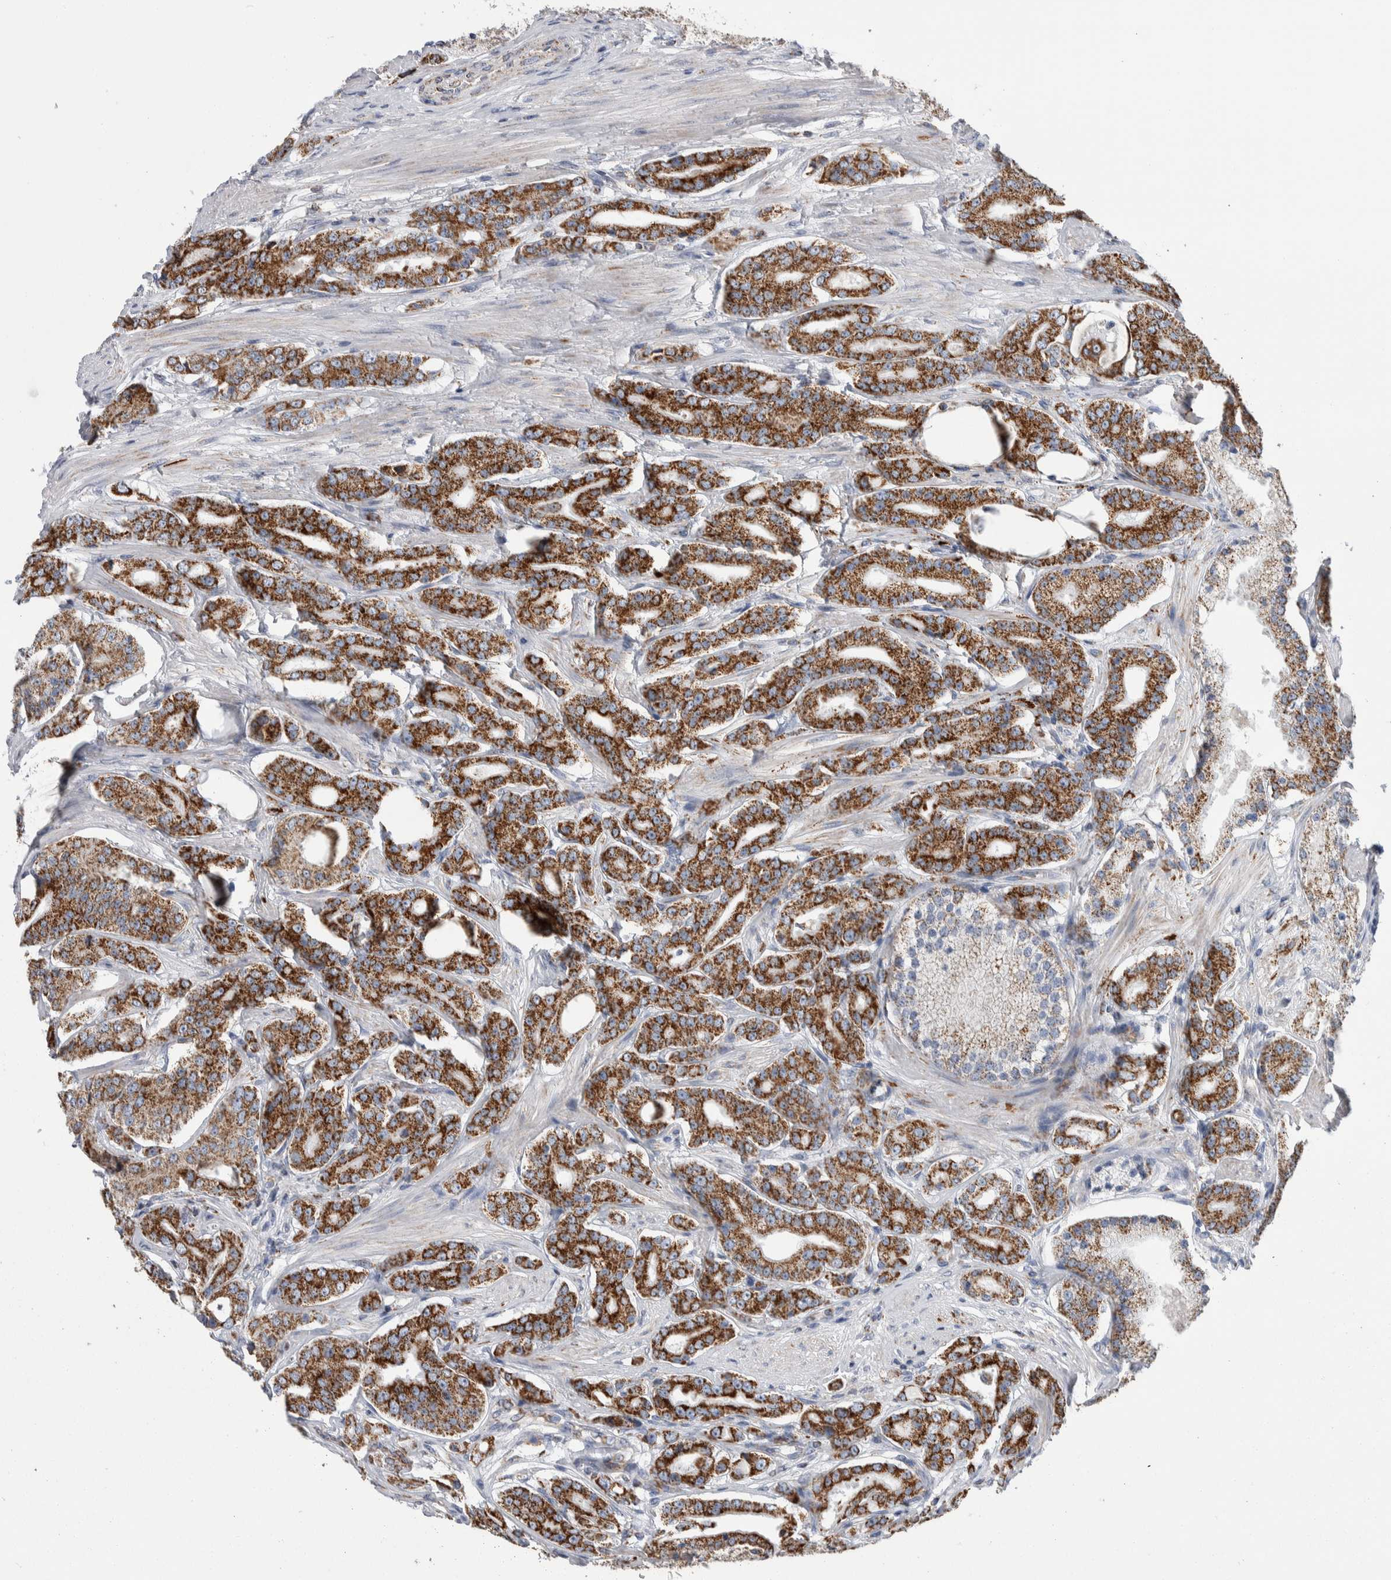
{"staining": {"intensity": "moderate", "quantity": ">75%", "location": "cytoplasmic/membranous"}, "tissue": "prostate cancer", "cell_type": "Tumor cells", "image_type": "cancer", "snomed": [{"axis": "morphology", "description": "Adenocarcinoma, High grade"}, {"axis": "topography", "description": "Prostate"}], "caption": "A brown stain shows moderate cytoplasmic/membranous positivity of a protein in human adenocarcinoma (high-grade) (prostate) tumor cells.", "gene": "ETFA", "patient": {"sex": "male", "age": 71}}